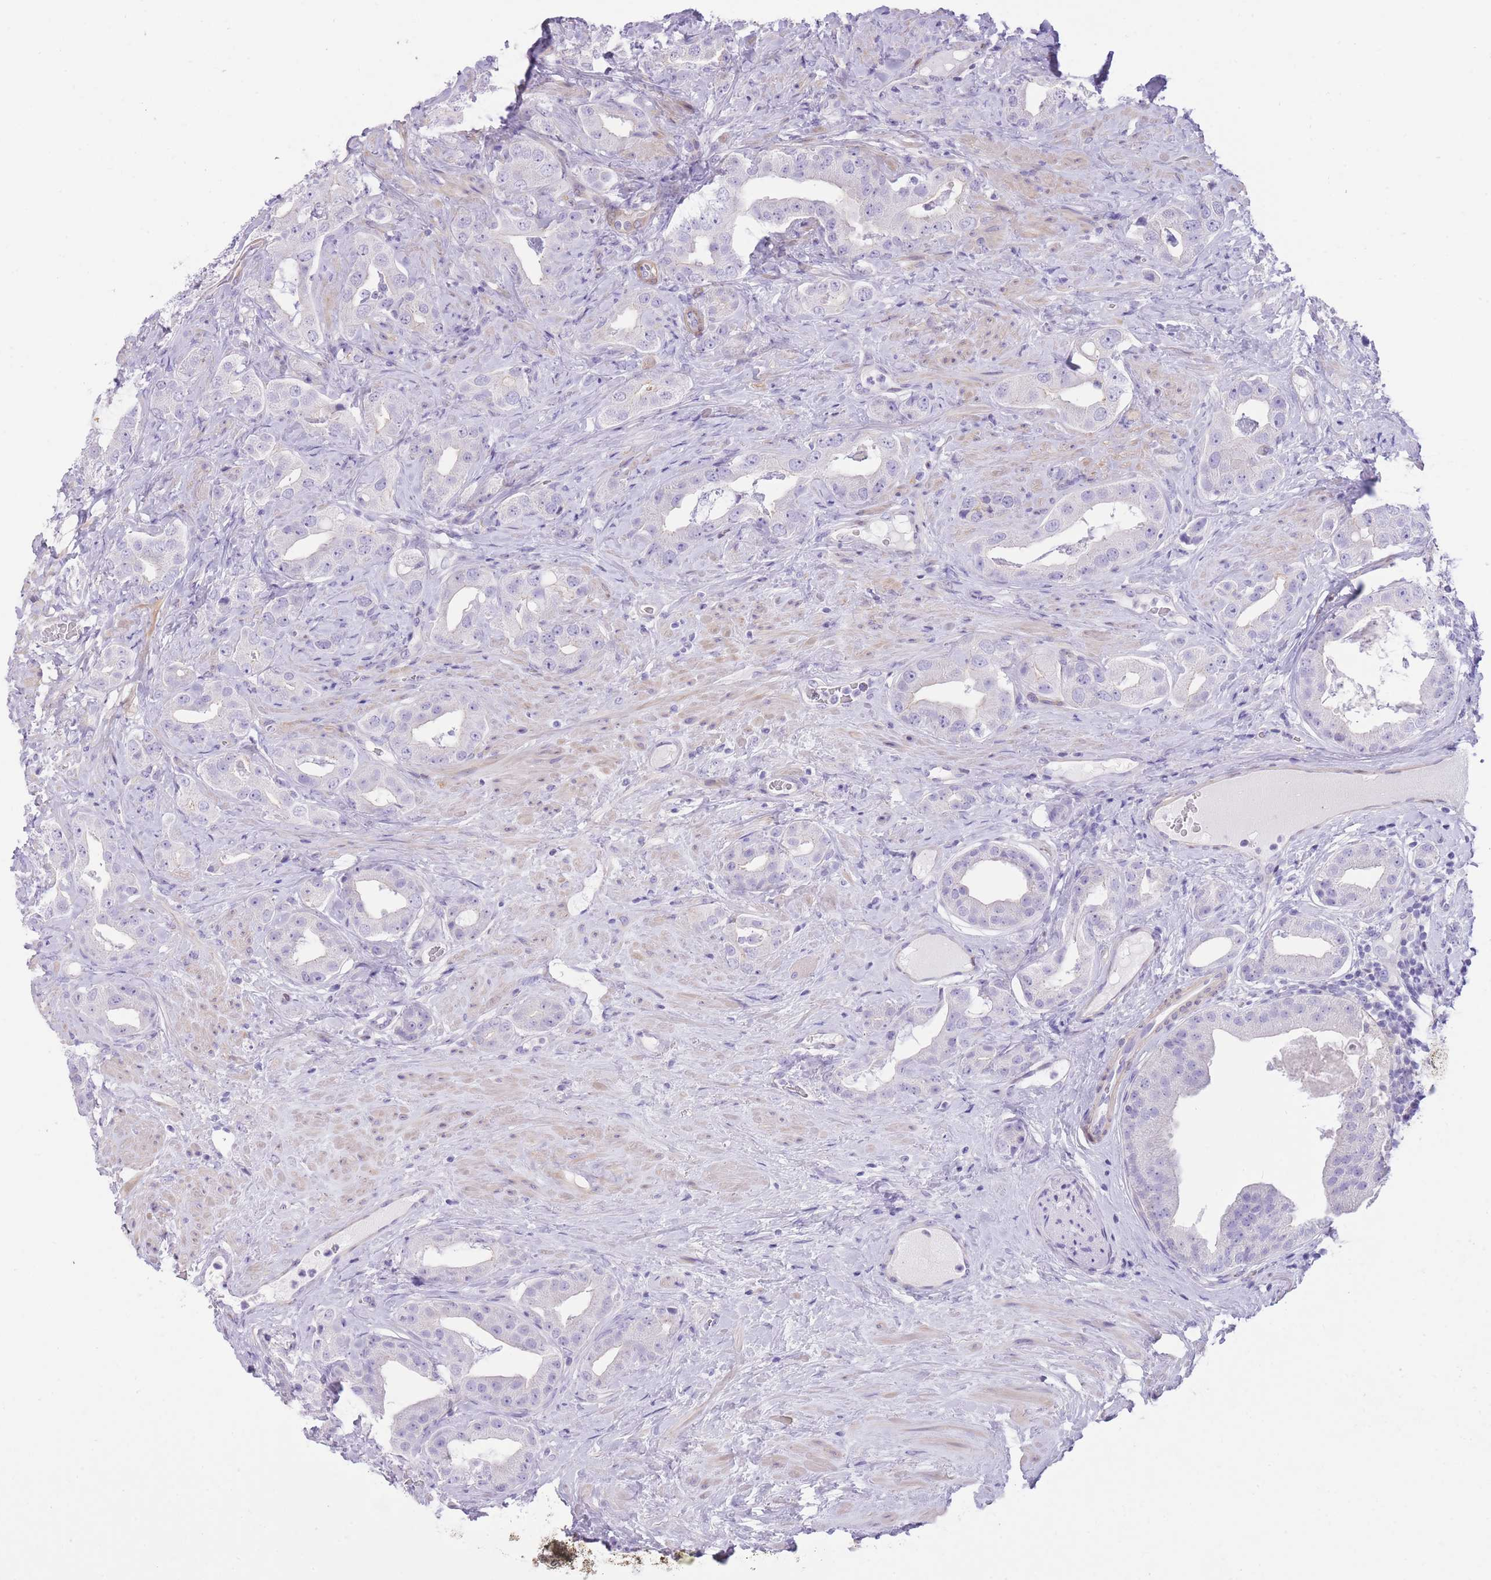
{"staining": {"intensity": "negative", "quantity": "none", "location": "none"}, "tissue": "prostate cancer", "cell_type": "Tumor cells", "image_type": "cancer", "snomed": [{"axis": "morphology", "description": "Adenocarcinoma, High grade"}, {"axis": "topography", "description": "Prostate"}], "caption": "Histopathology image shows no significant protein expression in tumor cells of high-grade adenocarcinoma (prostate).", "gene": "OR11H12", "patient": {"sex": "male", "age": 63}}